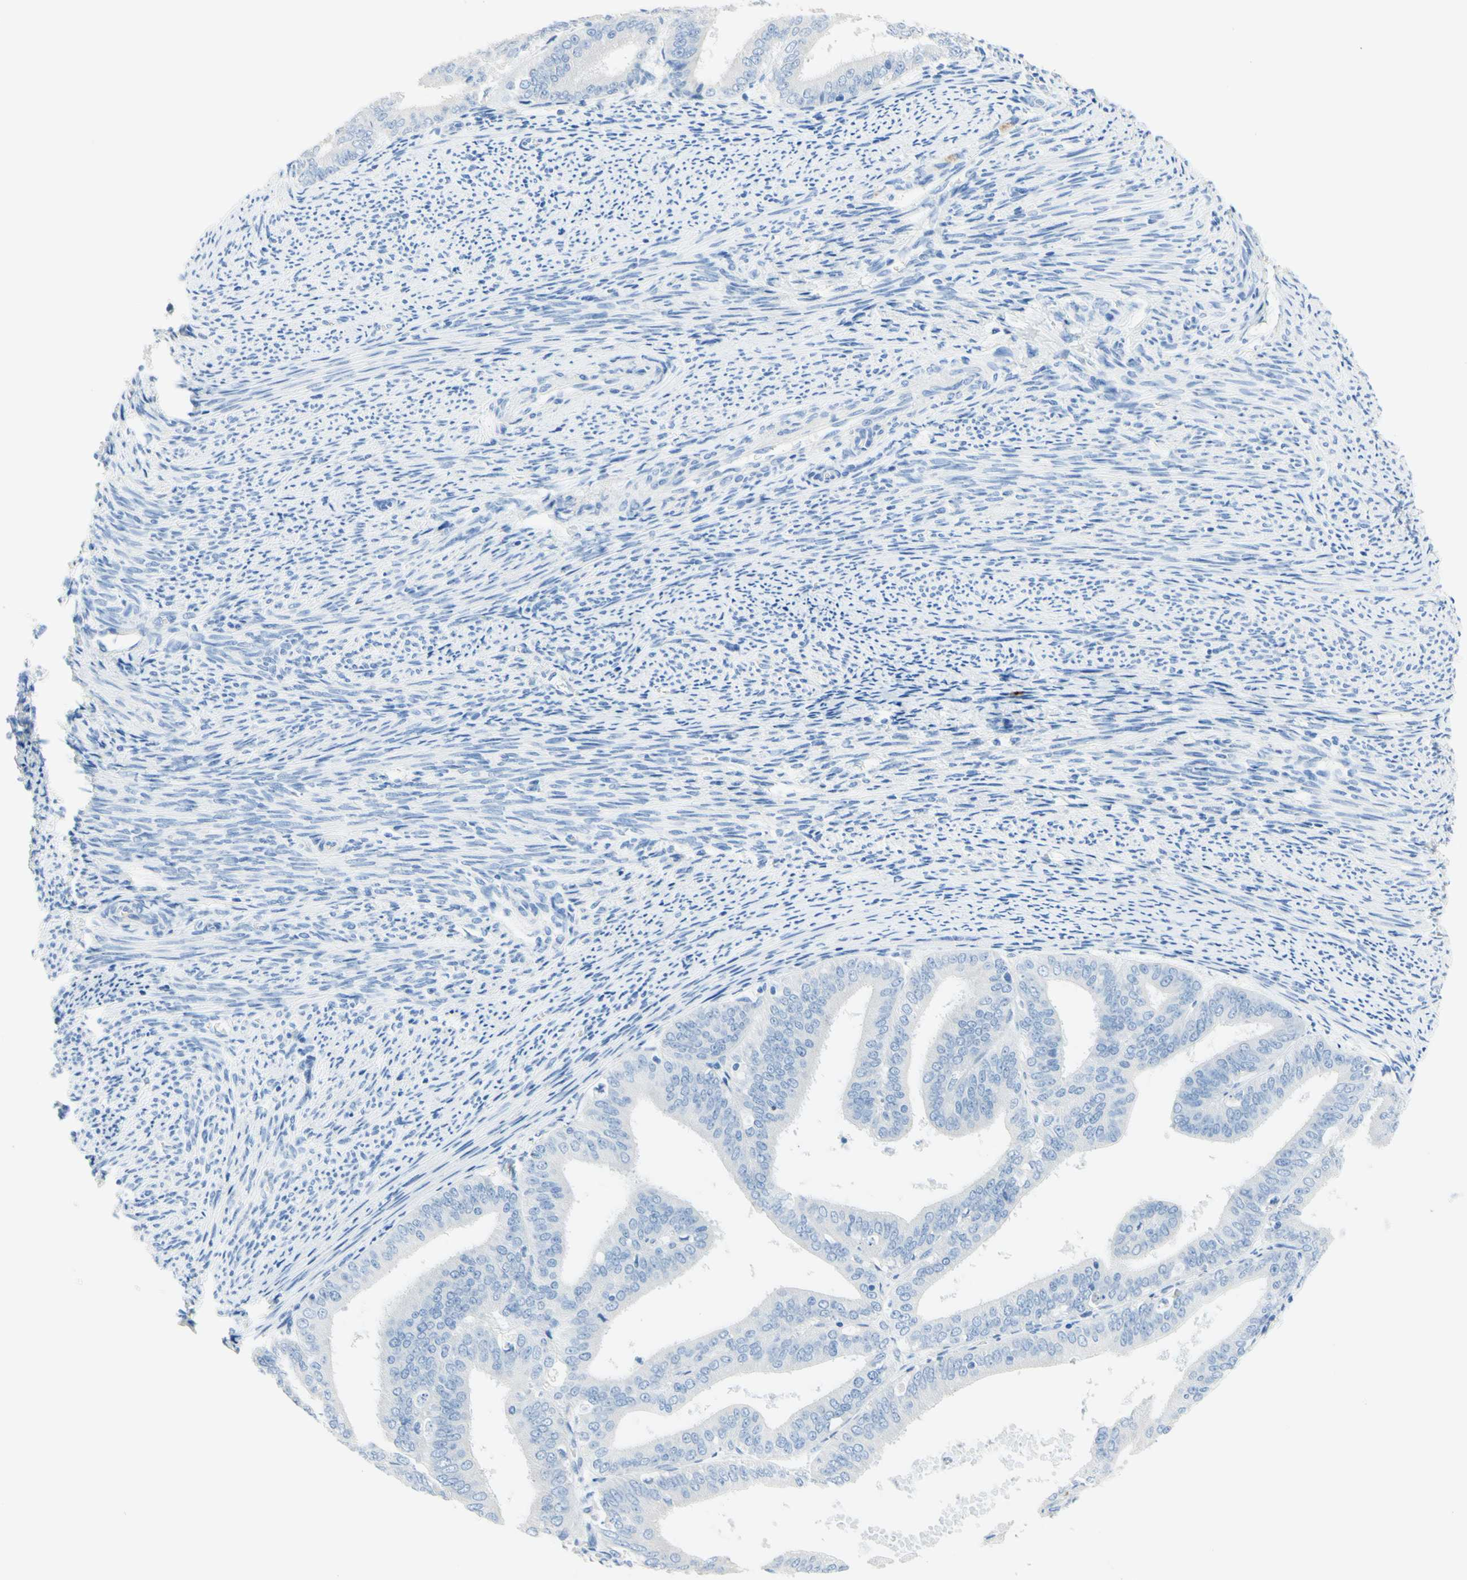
{"staining": {"intensity": "negative", "quantity": "none", "location": "none"}, "tissue": "endometrial cancer", "cell_type": "Tumor cells", "image_type": "cancer", "snomed": [{"axis": "morphology", "description": "Adenocarcinoma, NOS"}, {"axis": "topography", "description": "Endometrium"}], "caption": "High magnification brightfield microscopy of endometrial cancer (adenocarcinoma) stained with DAB (3,3'-diaminobenzidine) (brown) and counterstained with hematoxylin (blue): tumor cells show no significant staining.", "gene": "IL6ST", "patient": {"sex": "female", "age": 63}}